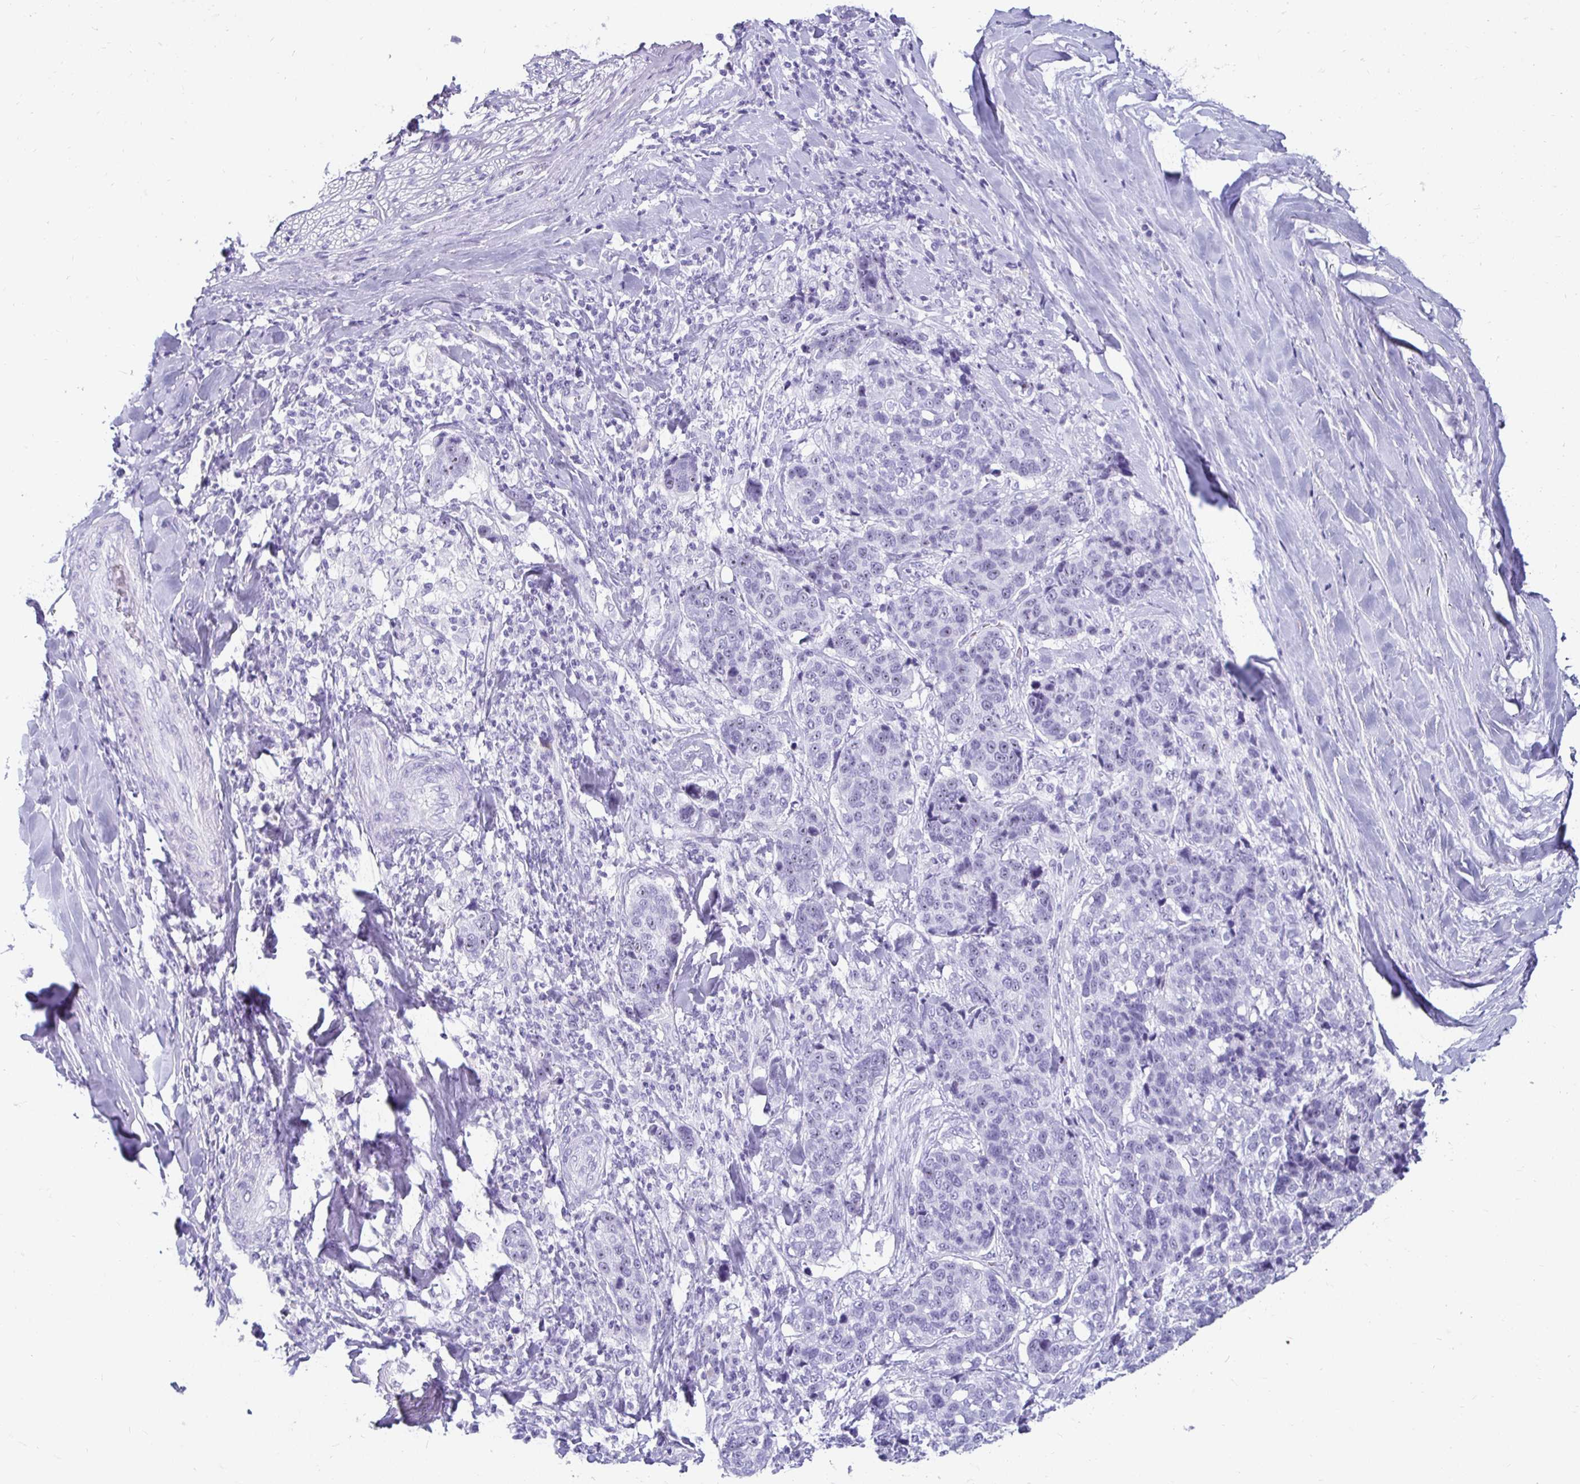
{"staining": {"intensity": "negative", "quantity": "none", "location": "none"}, "tissue": "lung cancer", "cell_type": "Tumor cells", "image_type": "cancer", "snomed": [{"axis": "morphology", "description": "Squamous cell carcinoma, NOS"}, {"axis": "topography", "description": "Lymph node"}, {"axis": "topography", "description": "Lung"}], "caption": "Immunohistochemical staining of human lung cancer (squamous cell carcinoma) exhibits no significant staining in tumor cells.", "gene": "CST6", "patient": {"sex": "male", "age": 61}}